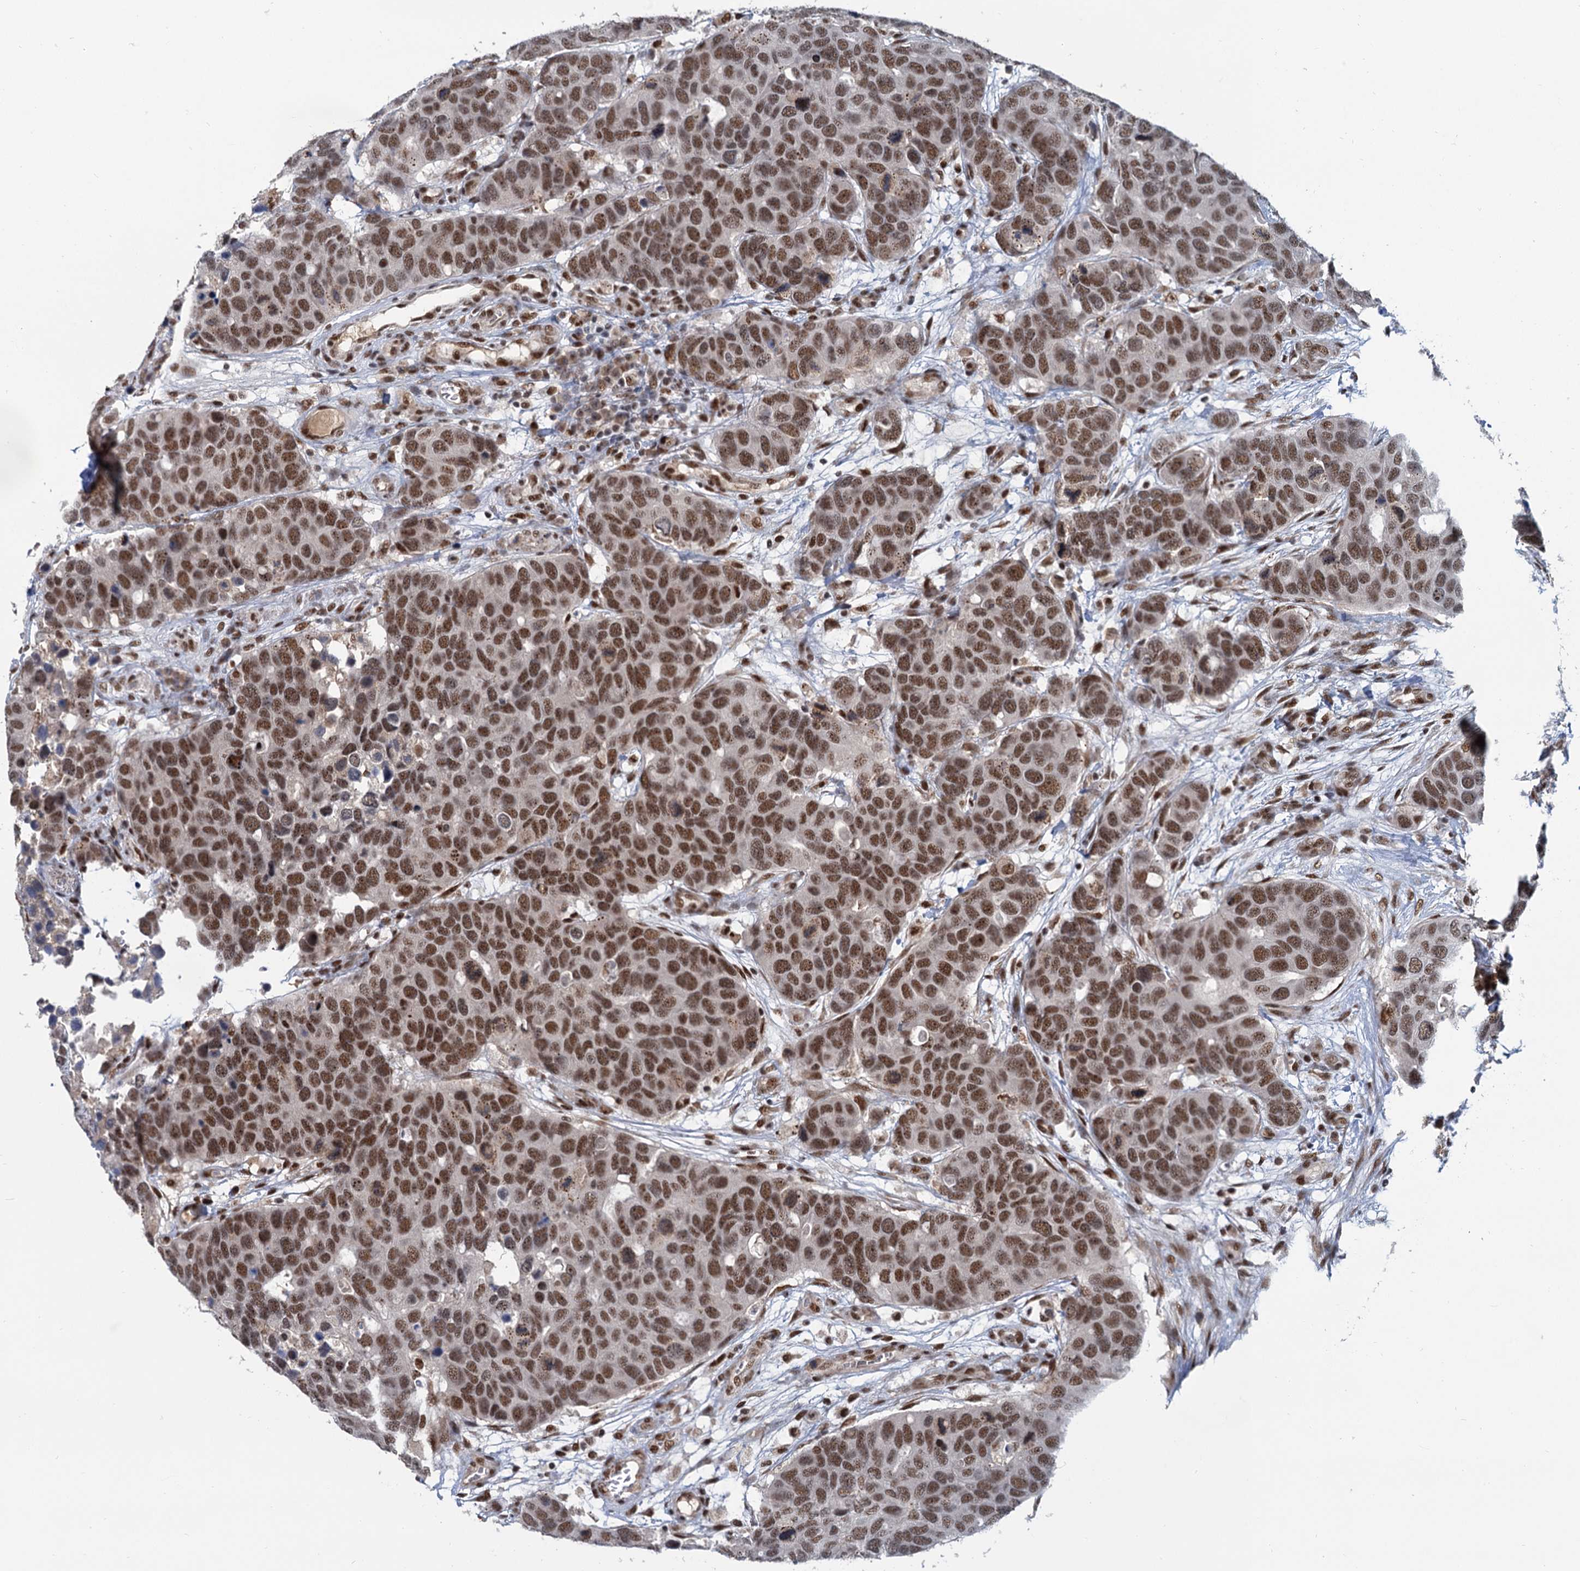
{"staining": {"intensity": "moderate", "quantity": ">75%", "location": "nuclear"}, "tissue": "breast cancer", "cell_type": "Tumor cells", "image_type": "cancer", "snomed": [{"axis": "morphology", "description": "Duct carcinoma"}, {"axis": "topography", "description": "Breast"}], "caption": "Brown immunohistochemical staining in breast cancer (invasive ductal carcinoma) demonstrates moderate nuclear expression in approximately >75% of tumor cells.", "gene": "WBP4", "patient": {"sex": "female", "age": 83}}